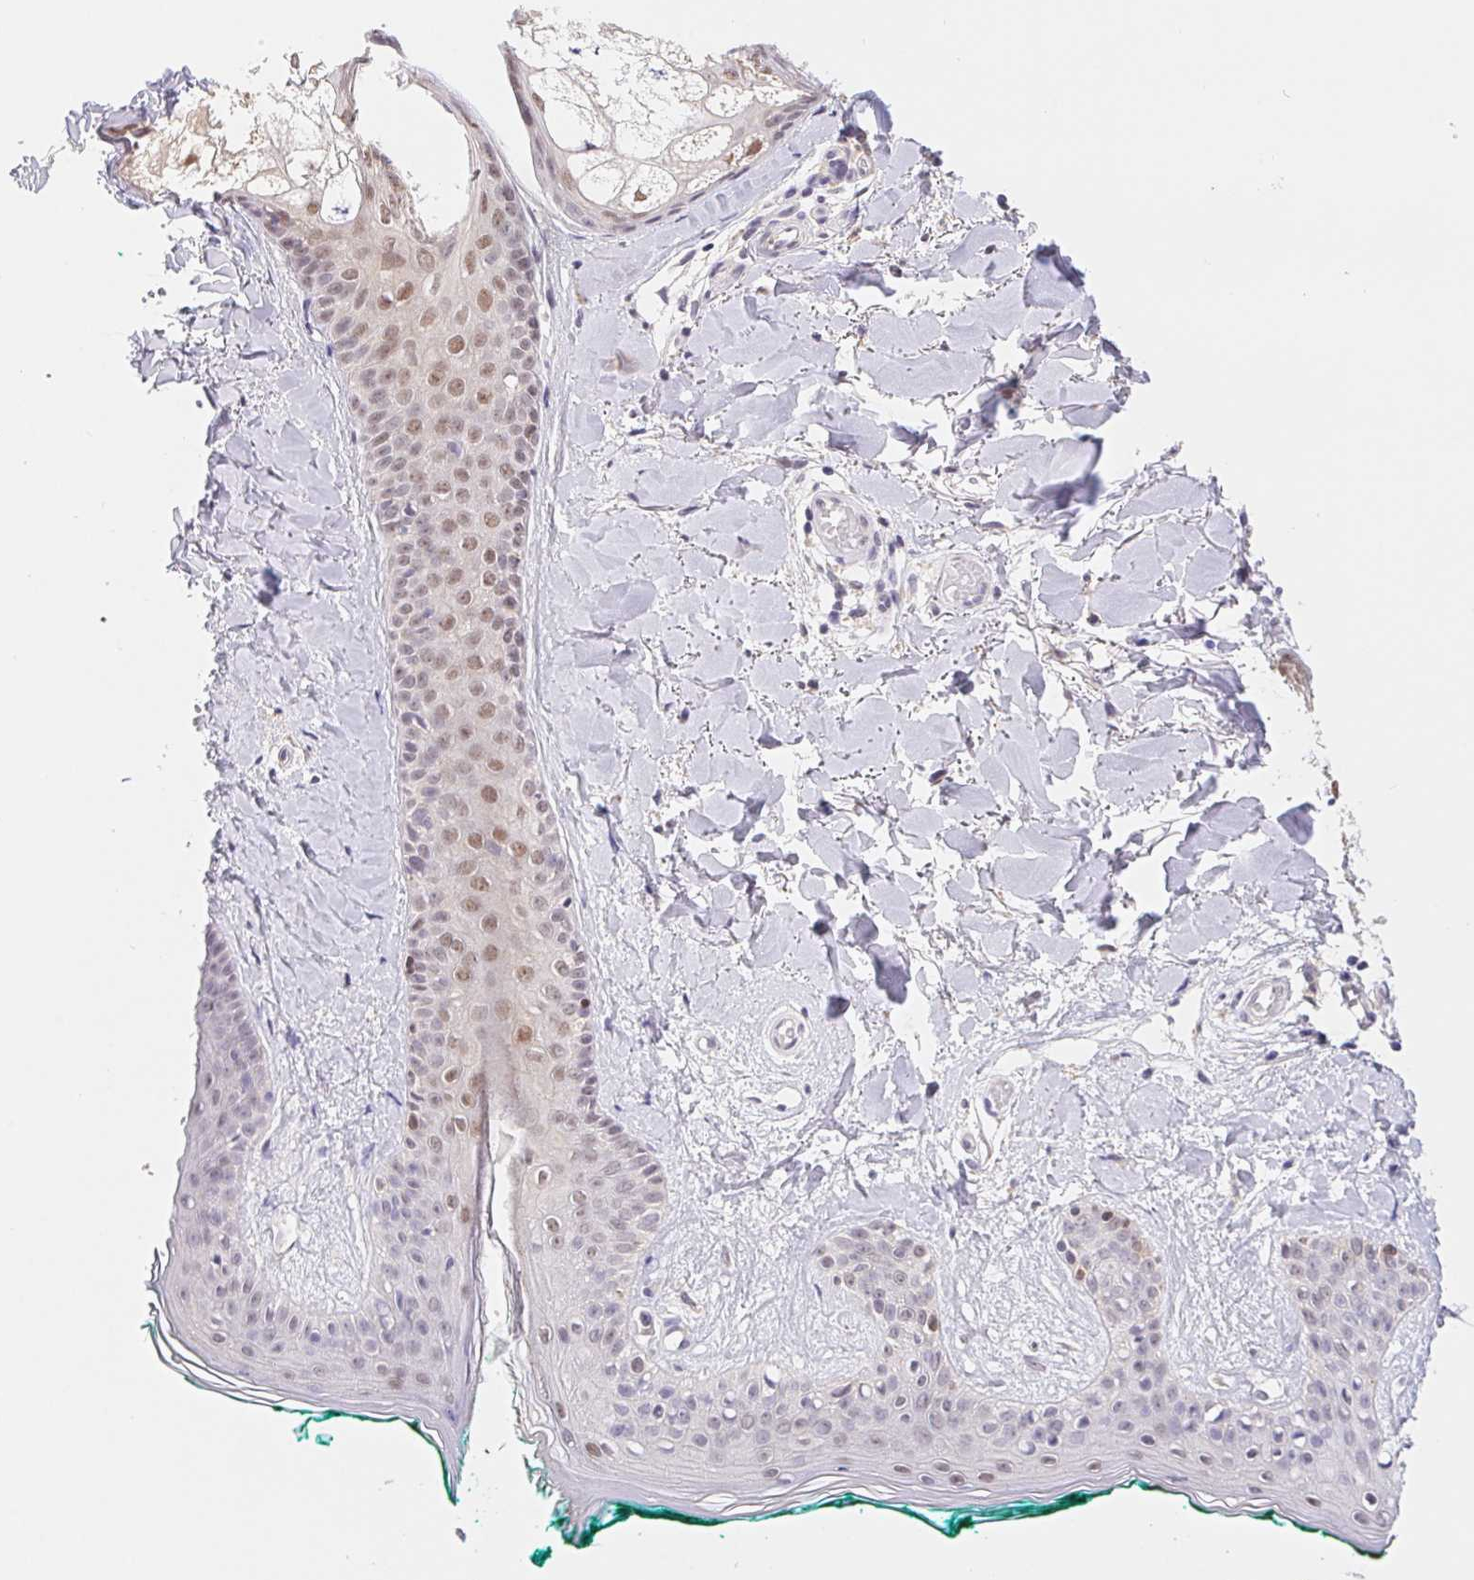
{"staining": {"intensity": "negative", "quantity": "none", "location": "none"}, "tissue": "skin", "cell_type": "Fibroblasts", "image_type": "normal", "snomed": [{"axis": "morphology", "description": "Normal tissue, NOS"}, {"axis": "topography", "description": "Skin"}], "caption": "Unremarkable skin was stained to show a protein in brown. There is no significant positivity in fibroblasts.", "gene": "L3MBTL4", "patient": {"sex": "female", "age": 34}}